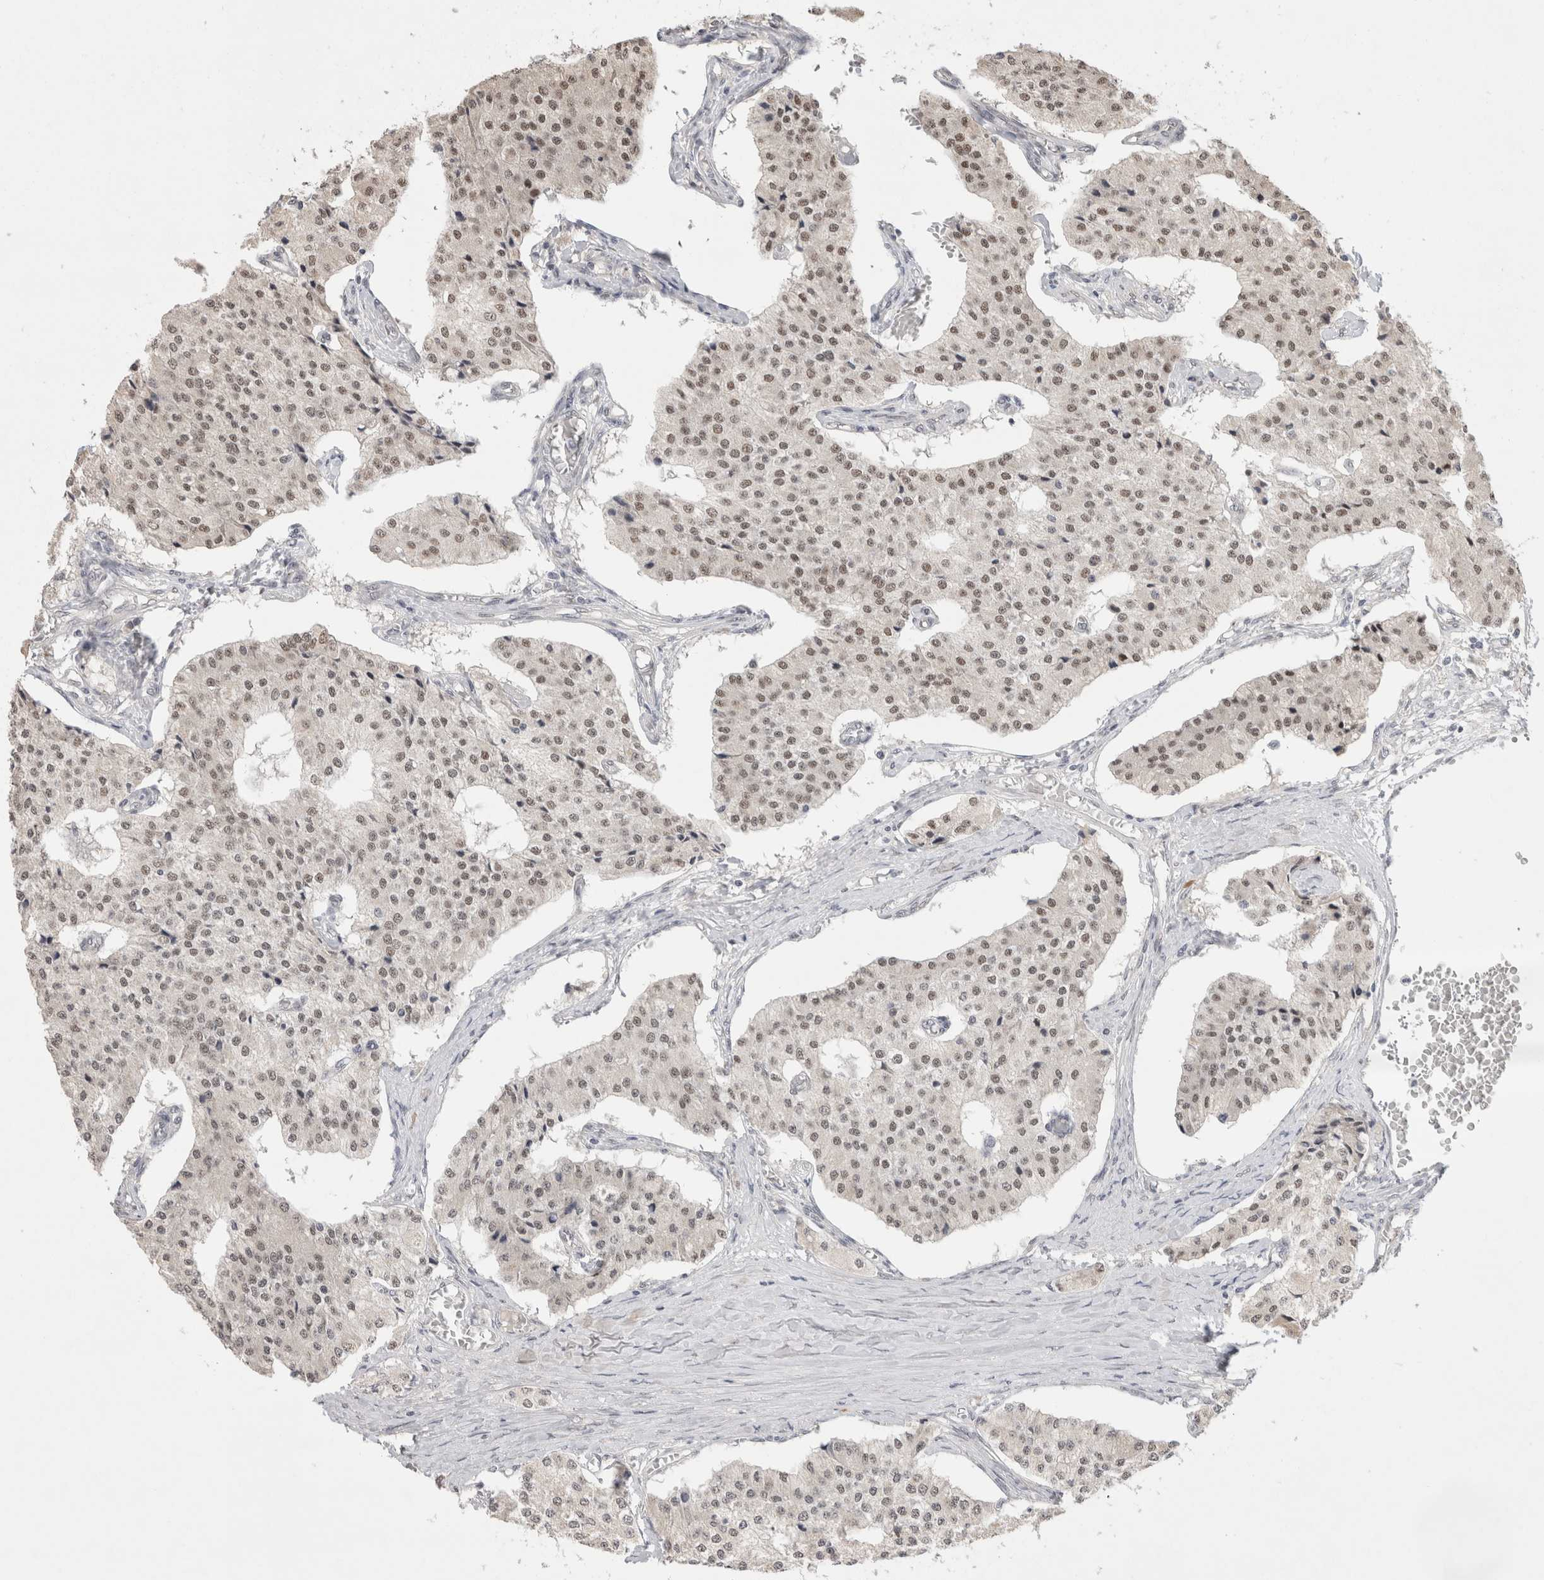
{"staining": {"intensity": "weak", "quantity": "25%-75%", "location": "nuclear"}, "tissue": "carcinoid", "cell_type": "Tumor cells", "image_type": "cancer", "snomed": [{"axis": "morphology", "description": "Carcinoid, malignant, NOS"}, {"axis": "topography", "description": "Colon"}], "caption": "A high-resolution photomicrograph shows immunohistochemistry (IHC) staining of carcinoid, which demonstrates weak nuclear staining in approximately 25%-75% of tumor cells.", "gene": "RECQL4", "patient": {"sex": "female", "age": 52}}